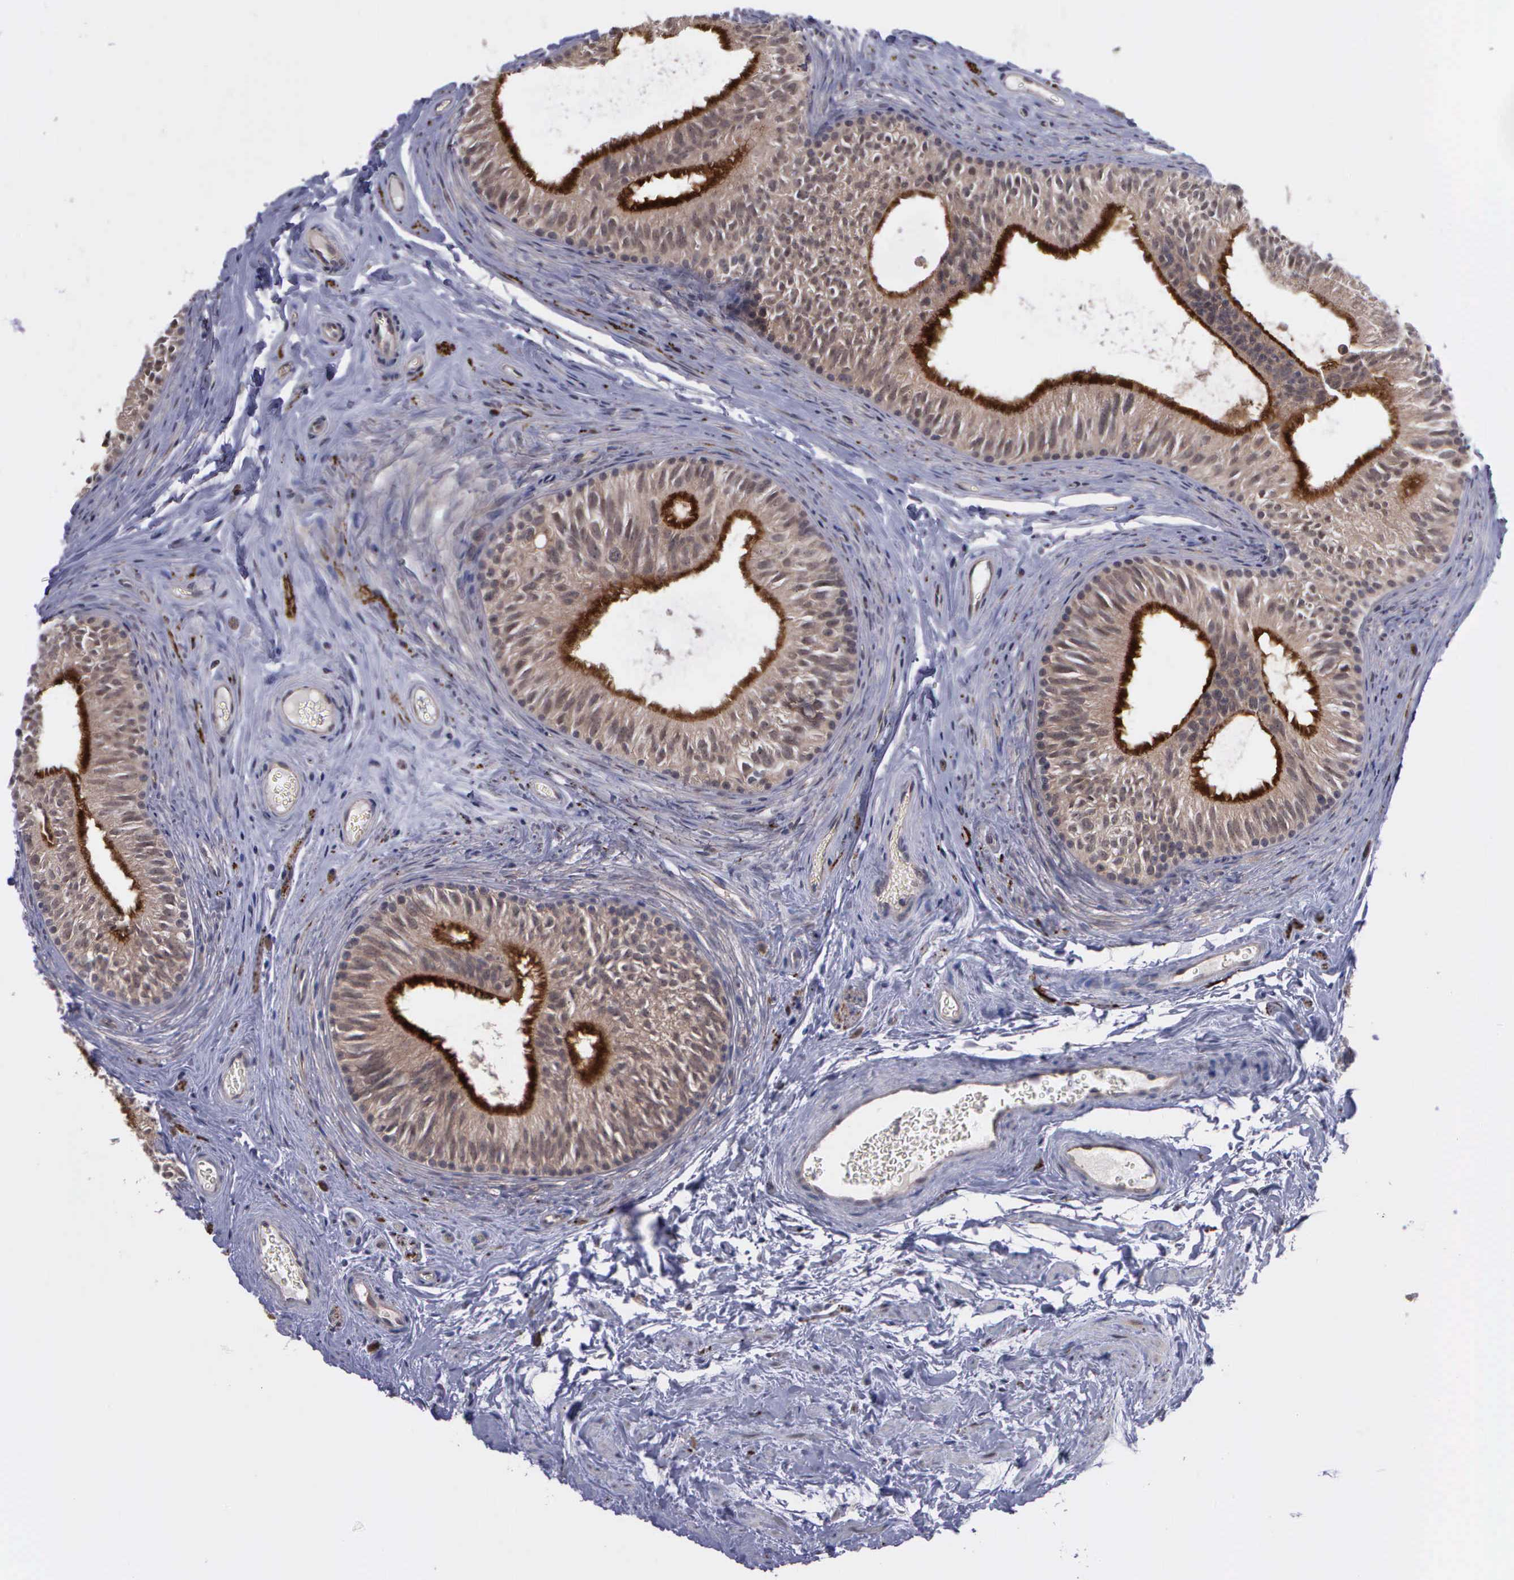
{"staining": {"intensity": "moderate", "quantity": ">75%", "location": "cytoplasmic/membranous"}, "tissue": "epididymis", "cell_type": "Glandular cells", "image_type": "normal", "snomed": [{"axis": "morphology", "description": "Normal tissue, NOS"}, {"axis": "topography", "description": "Epididymis"}], "caption": "Moderate cytoplasmic/membranous positivity for a protein is present in approximately >75% of glandular cells of benign epididymis using immunohistochemistry (IHC).", "gene": "MAP3K9", "patient": {"sex": "male", "age": 32}}